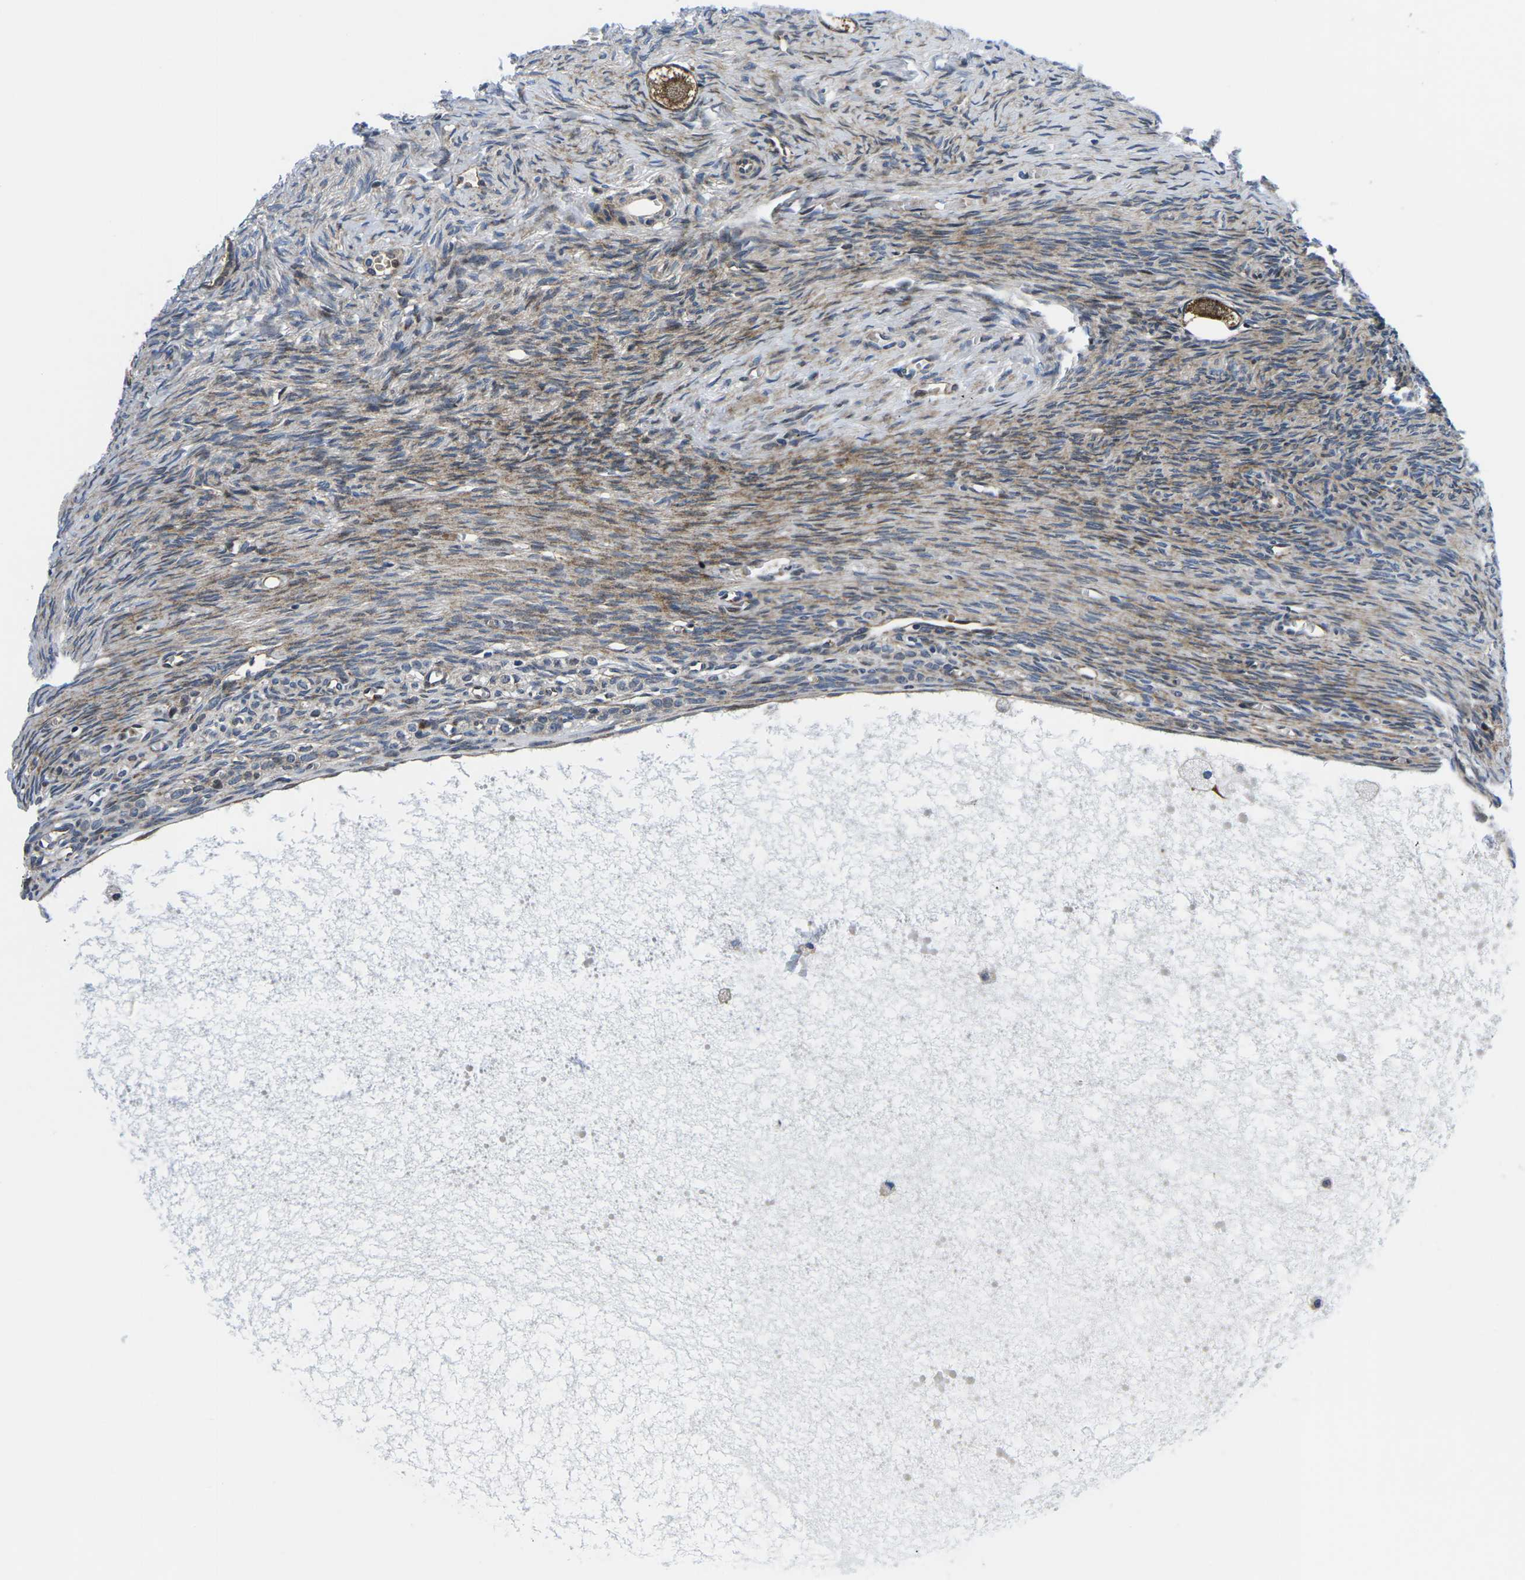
{"staining": {"intensity": "strong", "quantity": ">75%", "location": "cytoplasmic/membranous"}, "tissue": "ovary", "cell_type": "Follicle cells", "image_type": "normal", "snomed": [{"axis": "morphology", "description": "Normal tissue, NOS"}, {"axis": "topography", "description": "Ovary"}], "caption": "Benign ovary demonstrates strong cytoplasmic/membranous staining in approximately >75% of follicle cells, visualized by immunohistochemistry. (brown staining indicates protein expression, while blue staining denotes nuclei).", "gene": "EIF4E", "patient": {"sex": "female", "age": 27}}